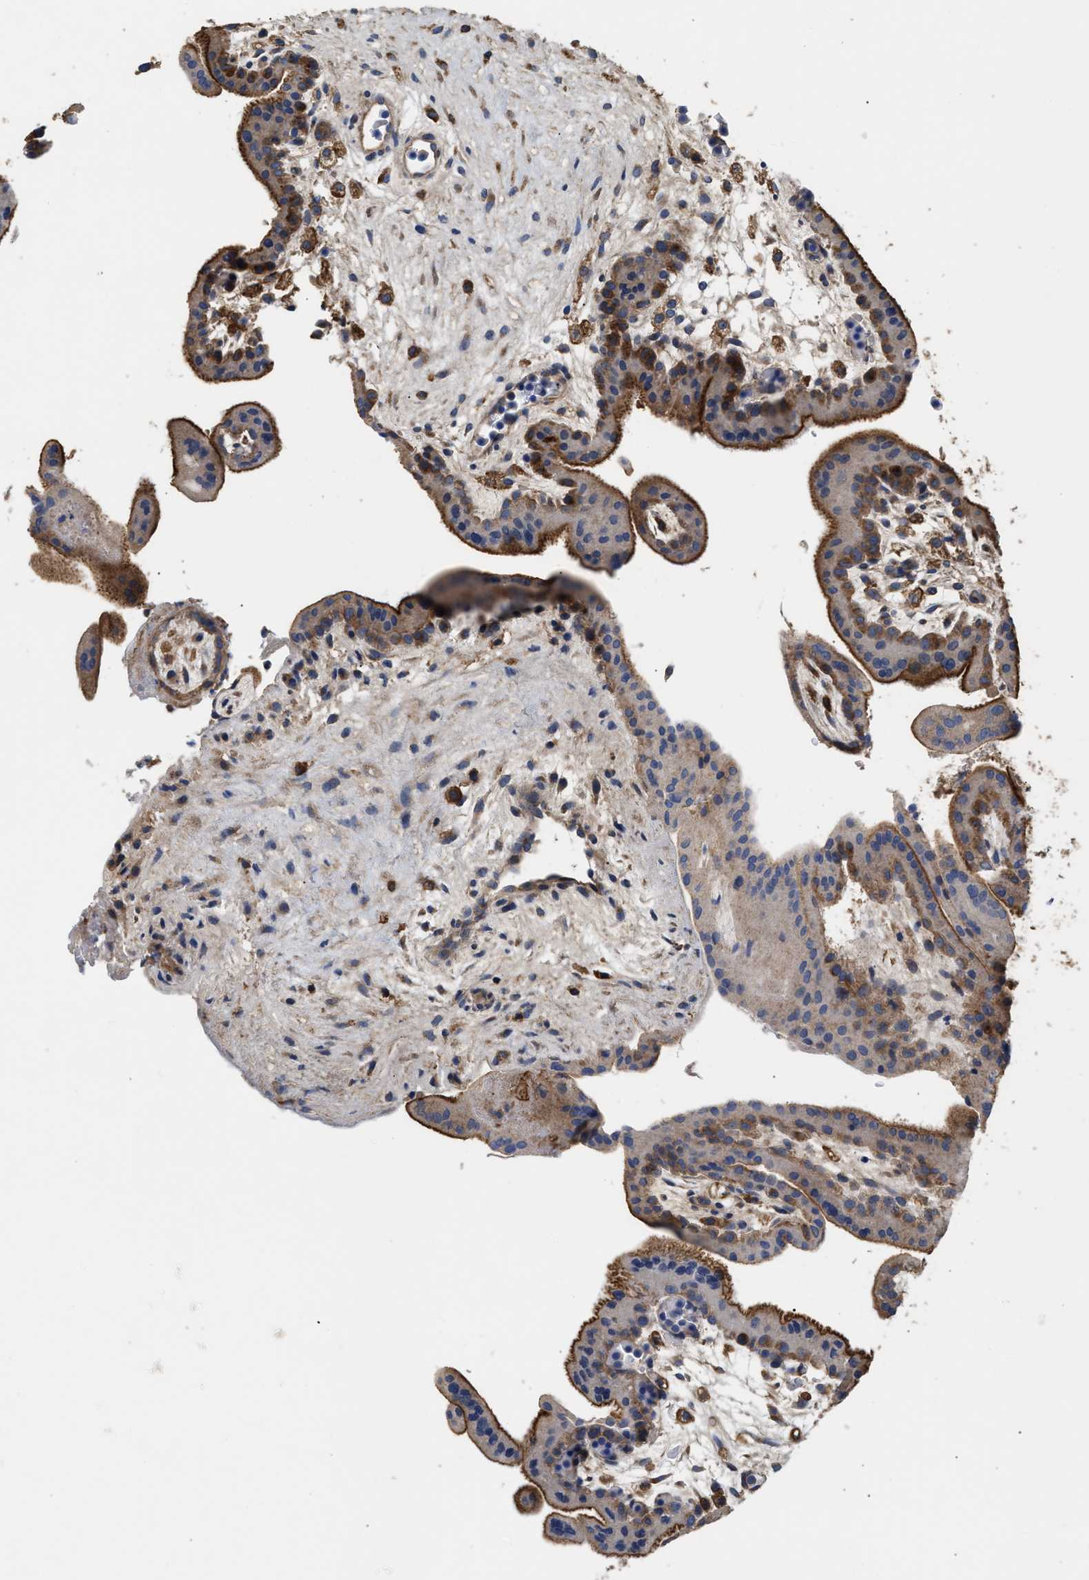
{"staining": {"intensity": "moderate", "quantity": ">75%", "location": "cytoplasmic/membranous"}, "tissue": "placenta", "cell_type": "Decidual cells", "image_type": "normal", "snomed": [{"axis": "morphology", "description": "Normal tissue, NOS"}, {"axis": "topography", "description": "Placenta"}], "caption": "Approximately >75% of decidual cells in normal human placenta show moderate cytoplasmic/membranous protein positivity as visualized by brown immunohistochemical staining.", "gene": "KLB", "patient": {"sex": "female", "age": 35}}